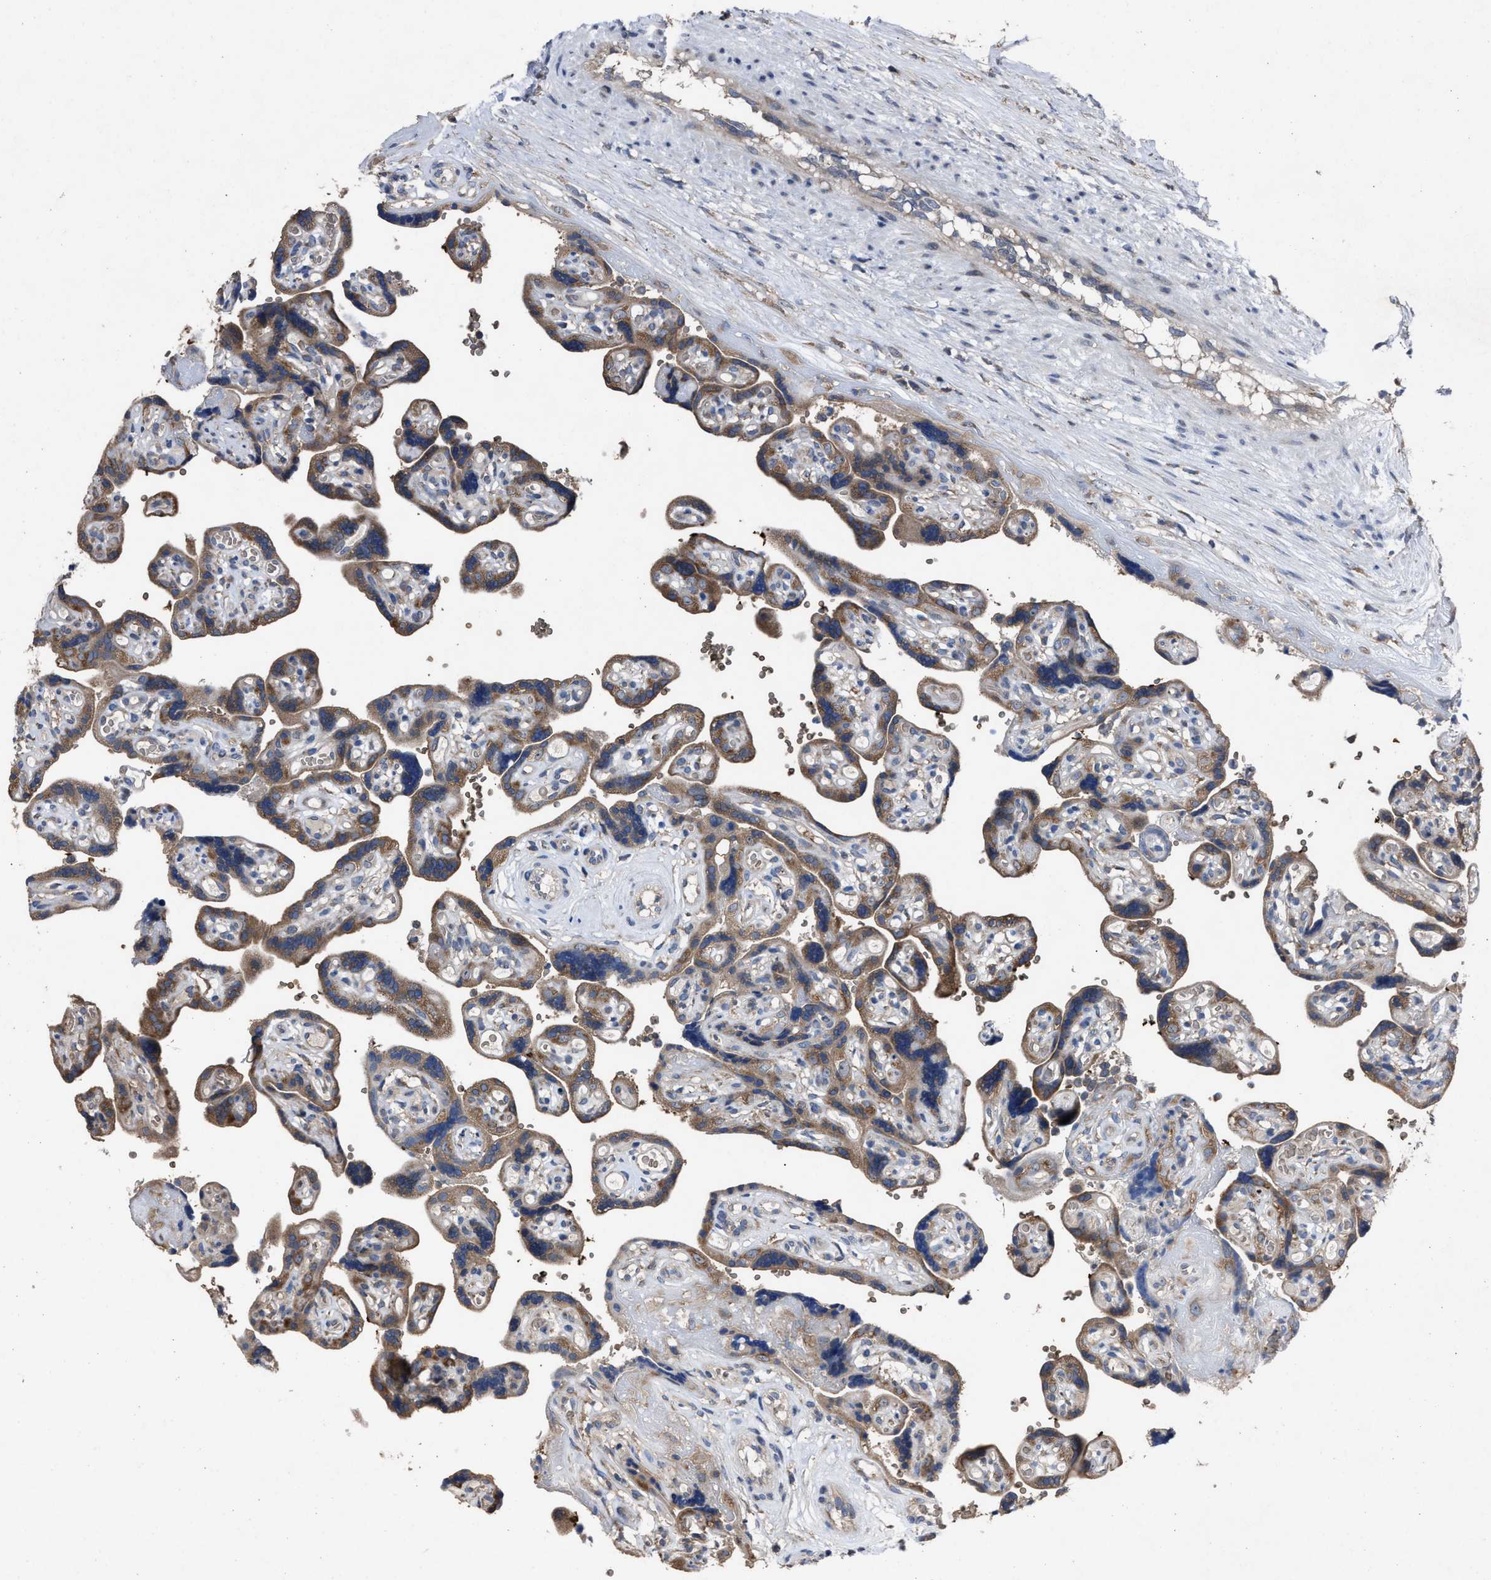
{"staining": {"intensity": "weak", "quantity": ">75%", "location": "cytoplasmic/membranous"}, "tissue": "placenta", "cell_type": "Decidual cells", "image_type": "normal", "snomed": [{"axis": "morphology", "description": "Normal tissue, NOS"}, {"axis": "topography", "description": "Placenta"}], "caption": "Protein staining displays weak cytoplasmic/membranous staining in approximately >75% of decidual cells in unremarkable placenta.", "gene": "UPF1", "patient": {"sex": "female", "age": 30}}